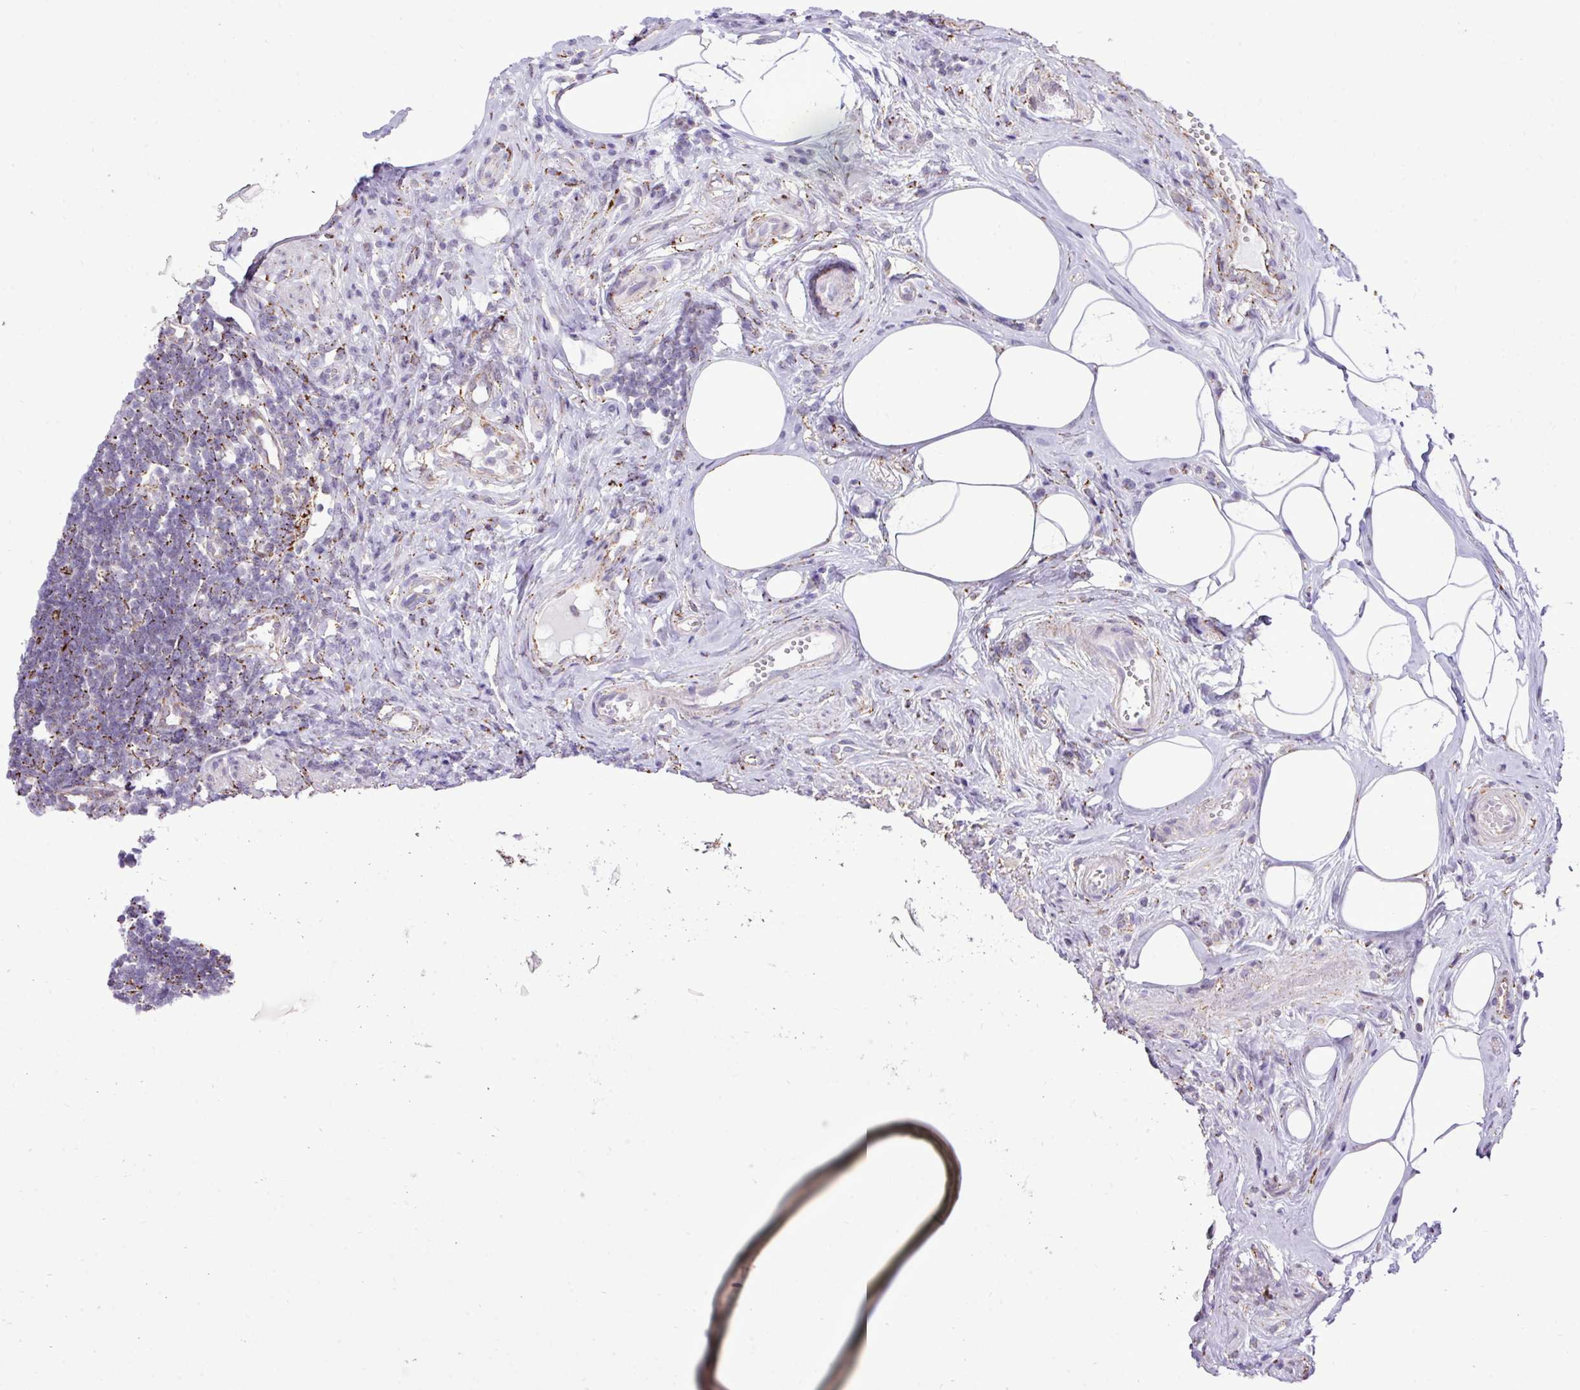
{"staining": {"intensity": "moderate", "quantity": ">75%", "location": "cytoplasmic/membranous"}, "tissue": "appendix", "cell_type": "Glandular cells", "image_type": "normal", "snomed": [{"axis": "morphology", "description": "Normal tissue, NOS"}, {"axis": "topography", "description": "Appendix"}], "caption": "Immunohistochemical staining of unremarkable human appendix demonstrates moderate cytoplasmic/membranous protein staining in about >75% of glandular cells. The staining was performed using DAB (3,3'-diaminobenzidine) to visualize the protein expression in brown, while the nuclei were stained in blue with hematoxylin (Magnification: 20x).", "gene": "SGPP1", "patient": {"sex": "female", "age": 56}}